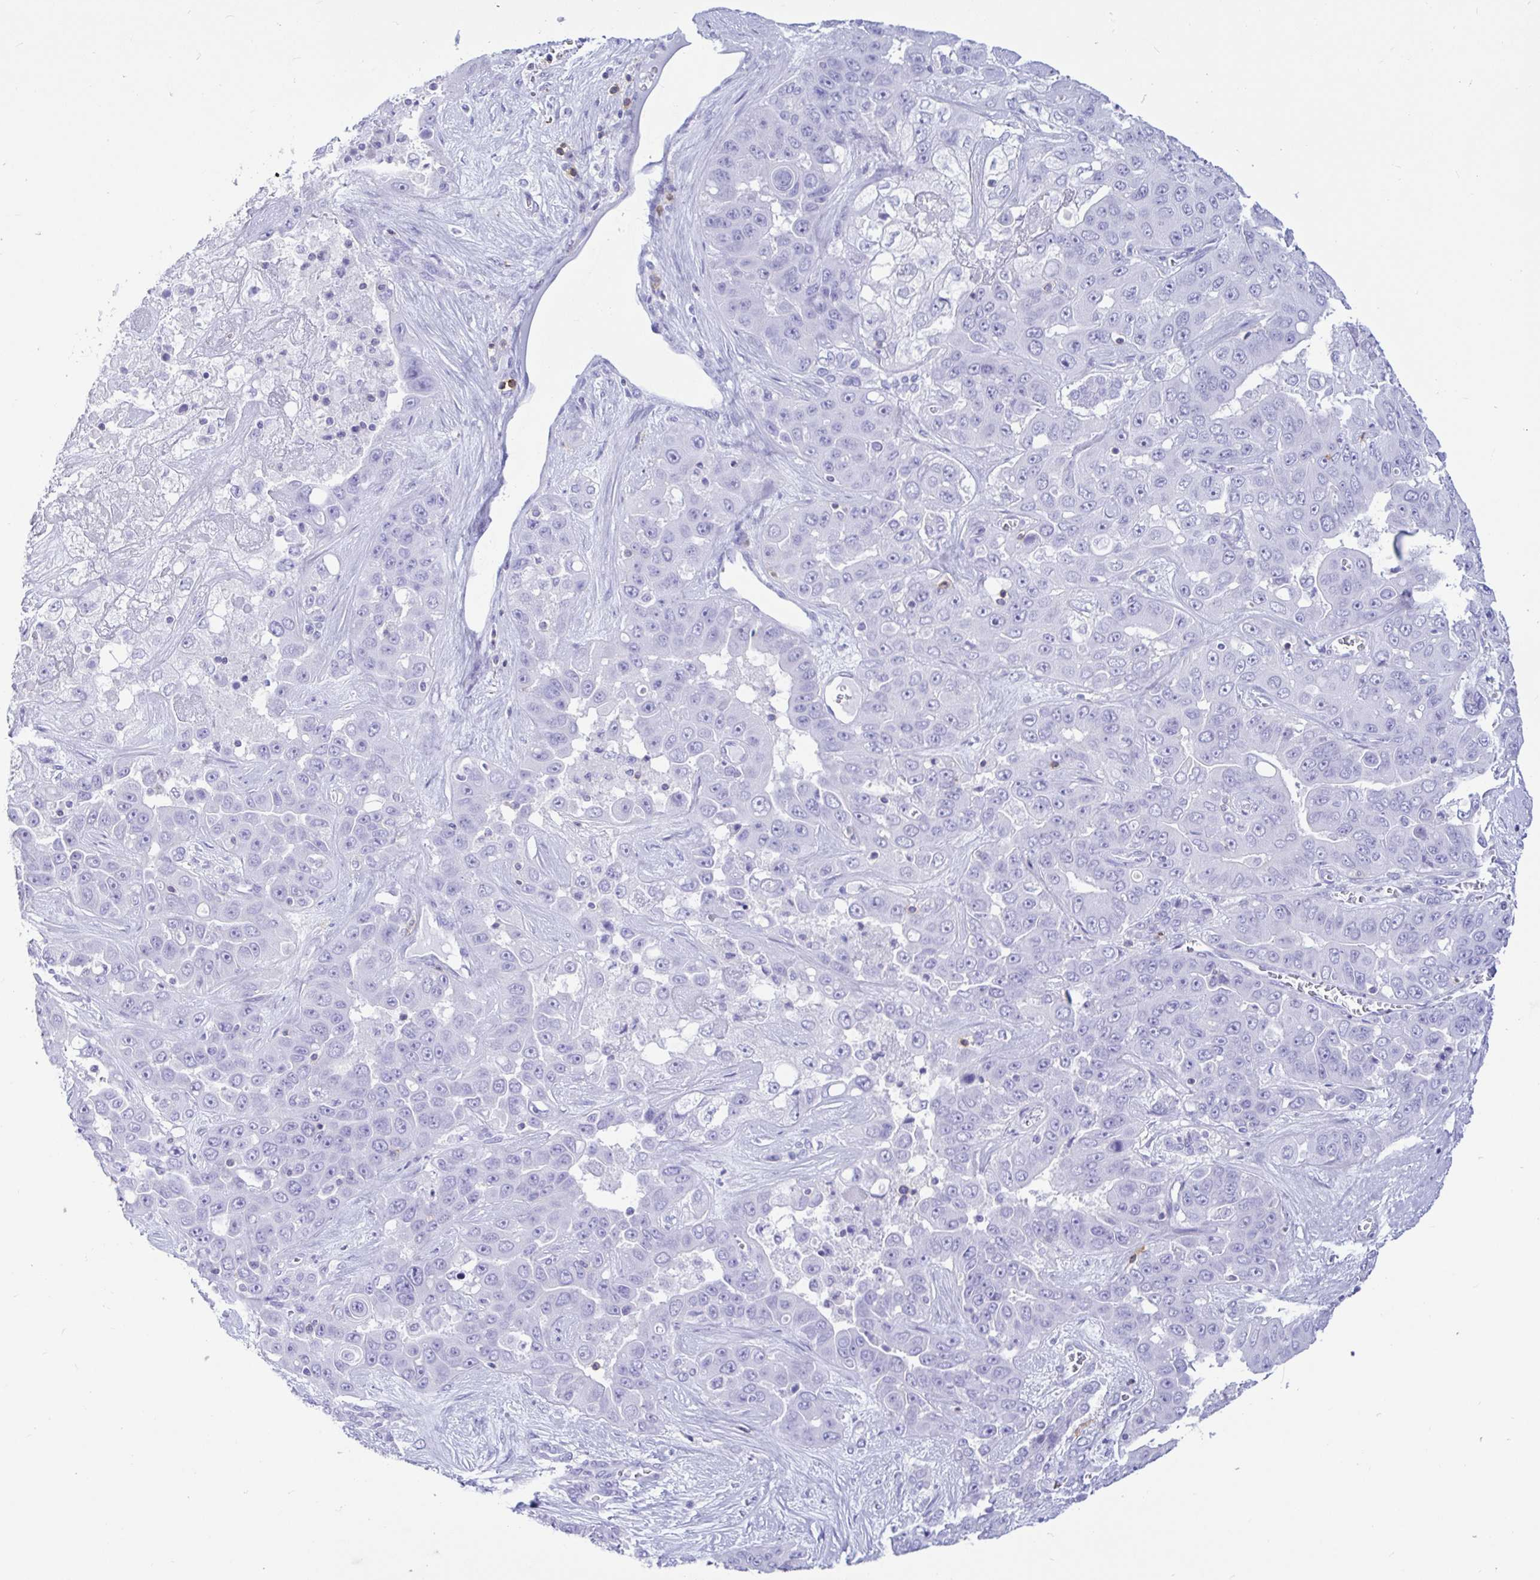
{"staining": {"intensity": "negative", "quantity": "none", "location": "none"}, "tissue": "liver cancer", "cell_type": "Tumor cells", "image_type": "cancer", "snomed": [{"axis": "morphology", "description": "Cholangiocarcinoma"}, {"axis": "topography", "description": "Liver"}], "caption": "A micrograph of cholangiocarcinoma (liver) stained for a protein exhibits no brown staining in tumor cells.", "gene": "CD5", "patient": {"sex": "female", "age": 52}}